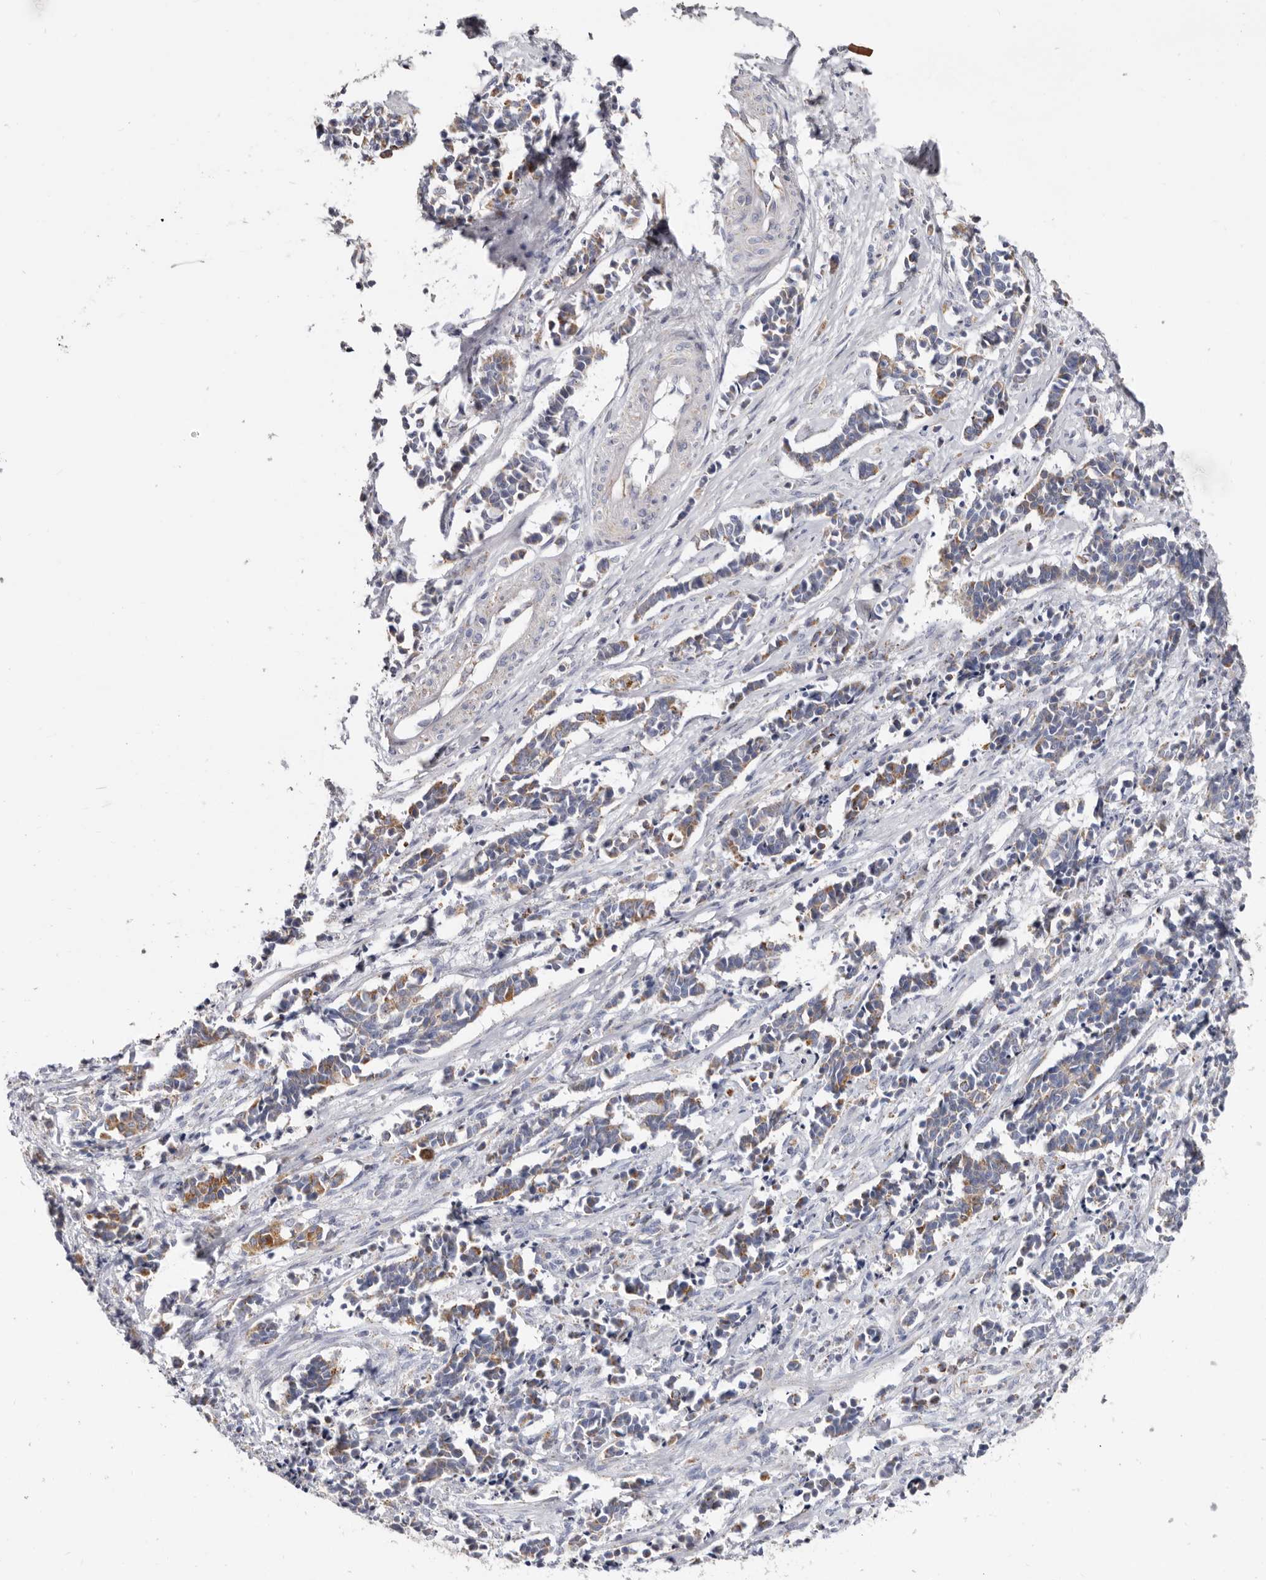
{"staining": {"intensity": "weak", "quantity": "<25%", "location": "cytoplasmic/membranous"}, "tissue": "cervical cancer", "cell_type": "Tumor cells", "image_type": "cancer", "snomed": [{"axis": "morphology", "description": "Normal tissue, NOS"}, {"axis": "morphology", "description": "Squamous cell carcinoma, NOS"}, {"axis": "topography", "description": "Cervix"}], "caption": "Histopathology image shows no protein positivity in tumor cells of squamous cell carcinoma (cervical) tissue. (Stains: DAB immunohistochemistry with hematoxylin counter stain, Microscopy: brightfield microscopy at high magnification).", "gene": "RSPO2", "patient": {"sex": "female", "age": 35}}